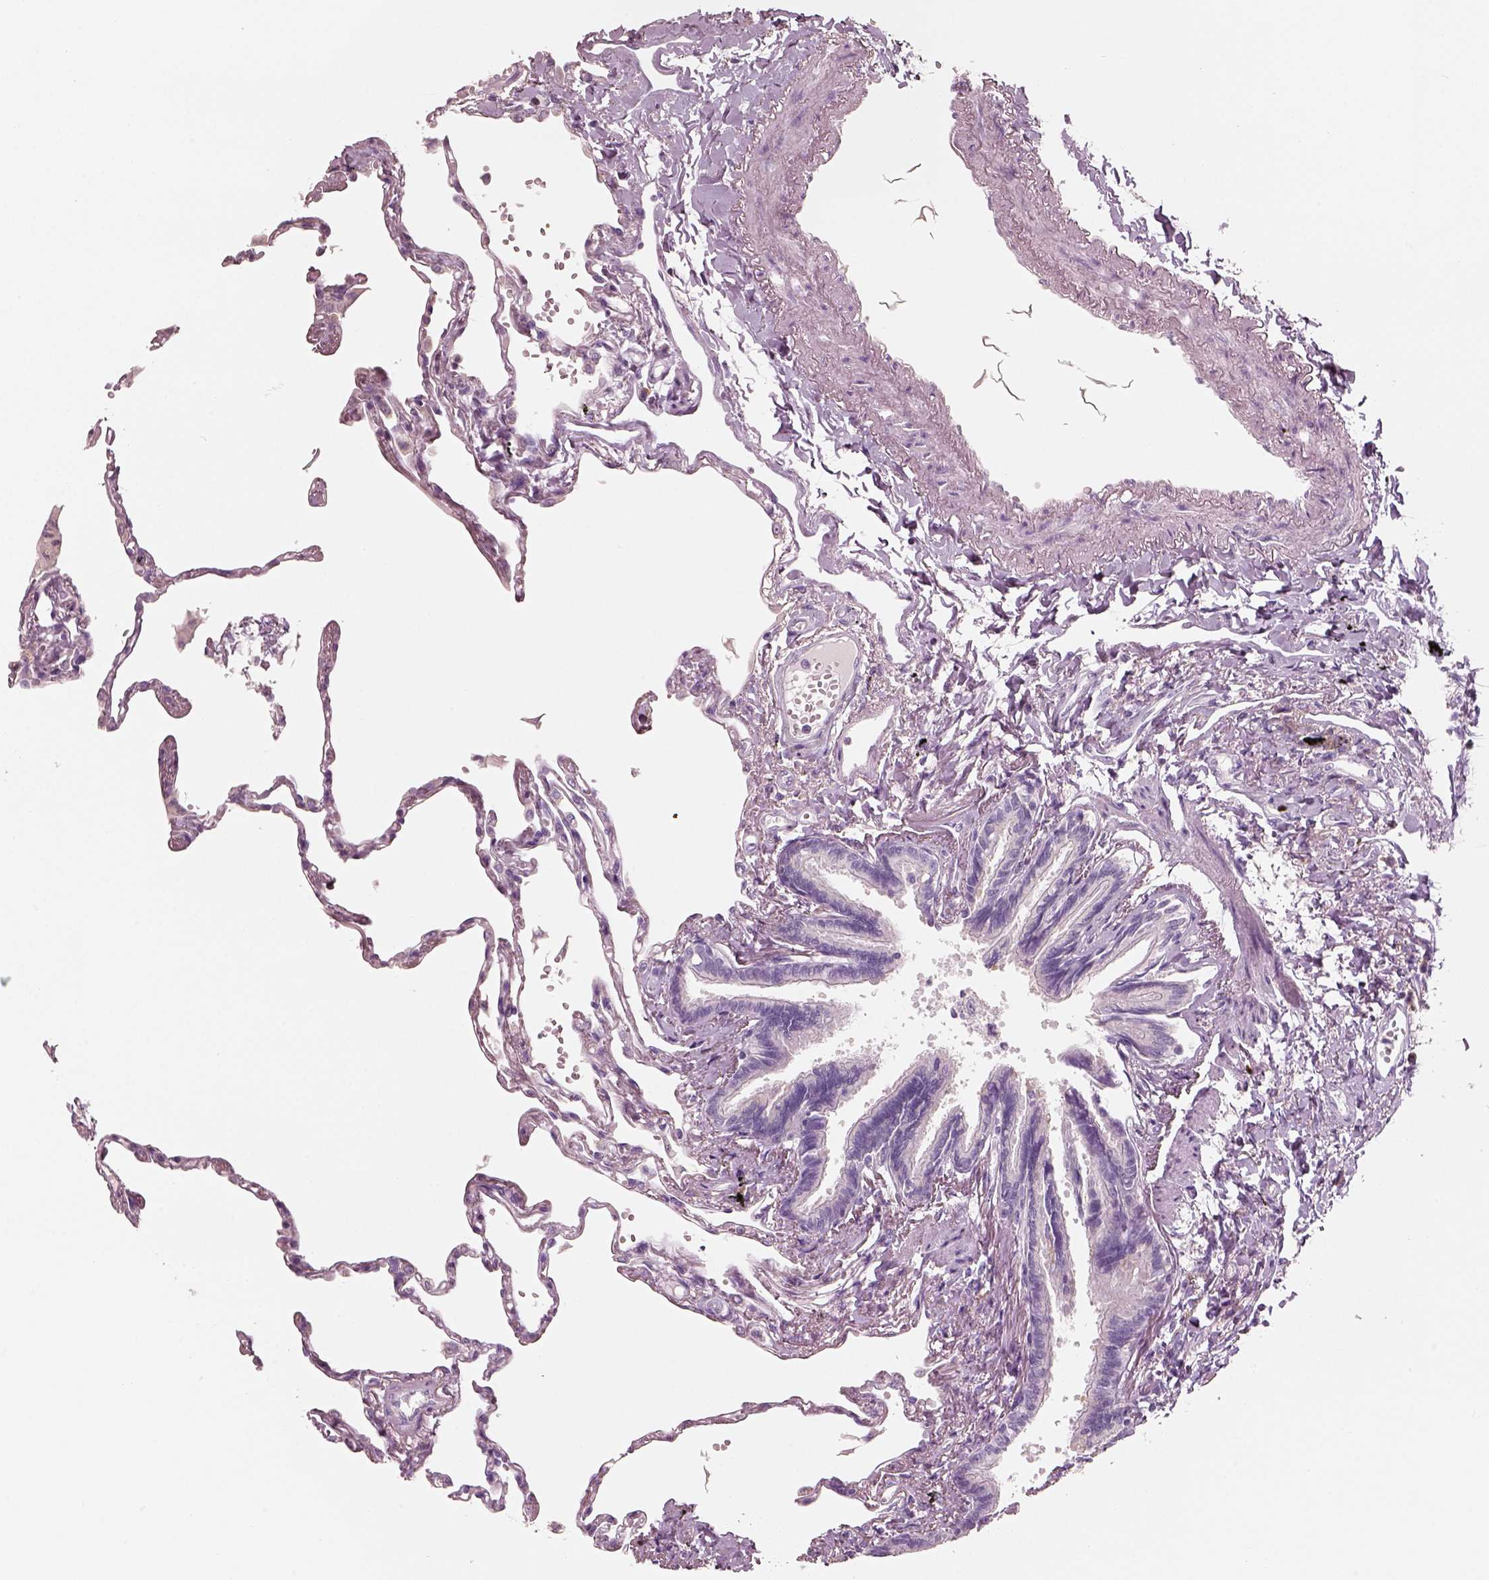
{"staining": {"intensity": "negative", "quantity": "none", "location": "none"}, "tissue": "lung", "cell_type": "Alveolar cells", "image_type": "normal", "snomed": [{"axis": "morphology", "description": "Normal tissue, NOS"}, {"axis": "topography", "description": "Lung"}], "caption": "There is no significant staining in alveolar cells of lung. (Brightfield microscopy of DAB IHC at high magnification).", "gene": "PNOC", "patient": {"sex": "male", "age": 78}}